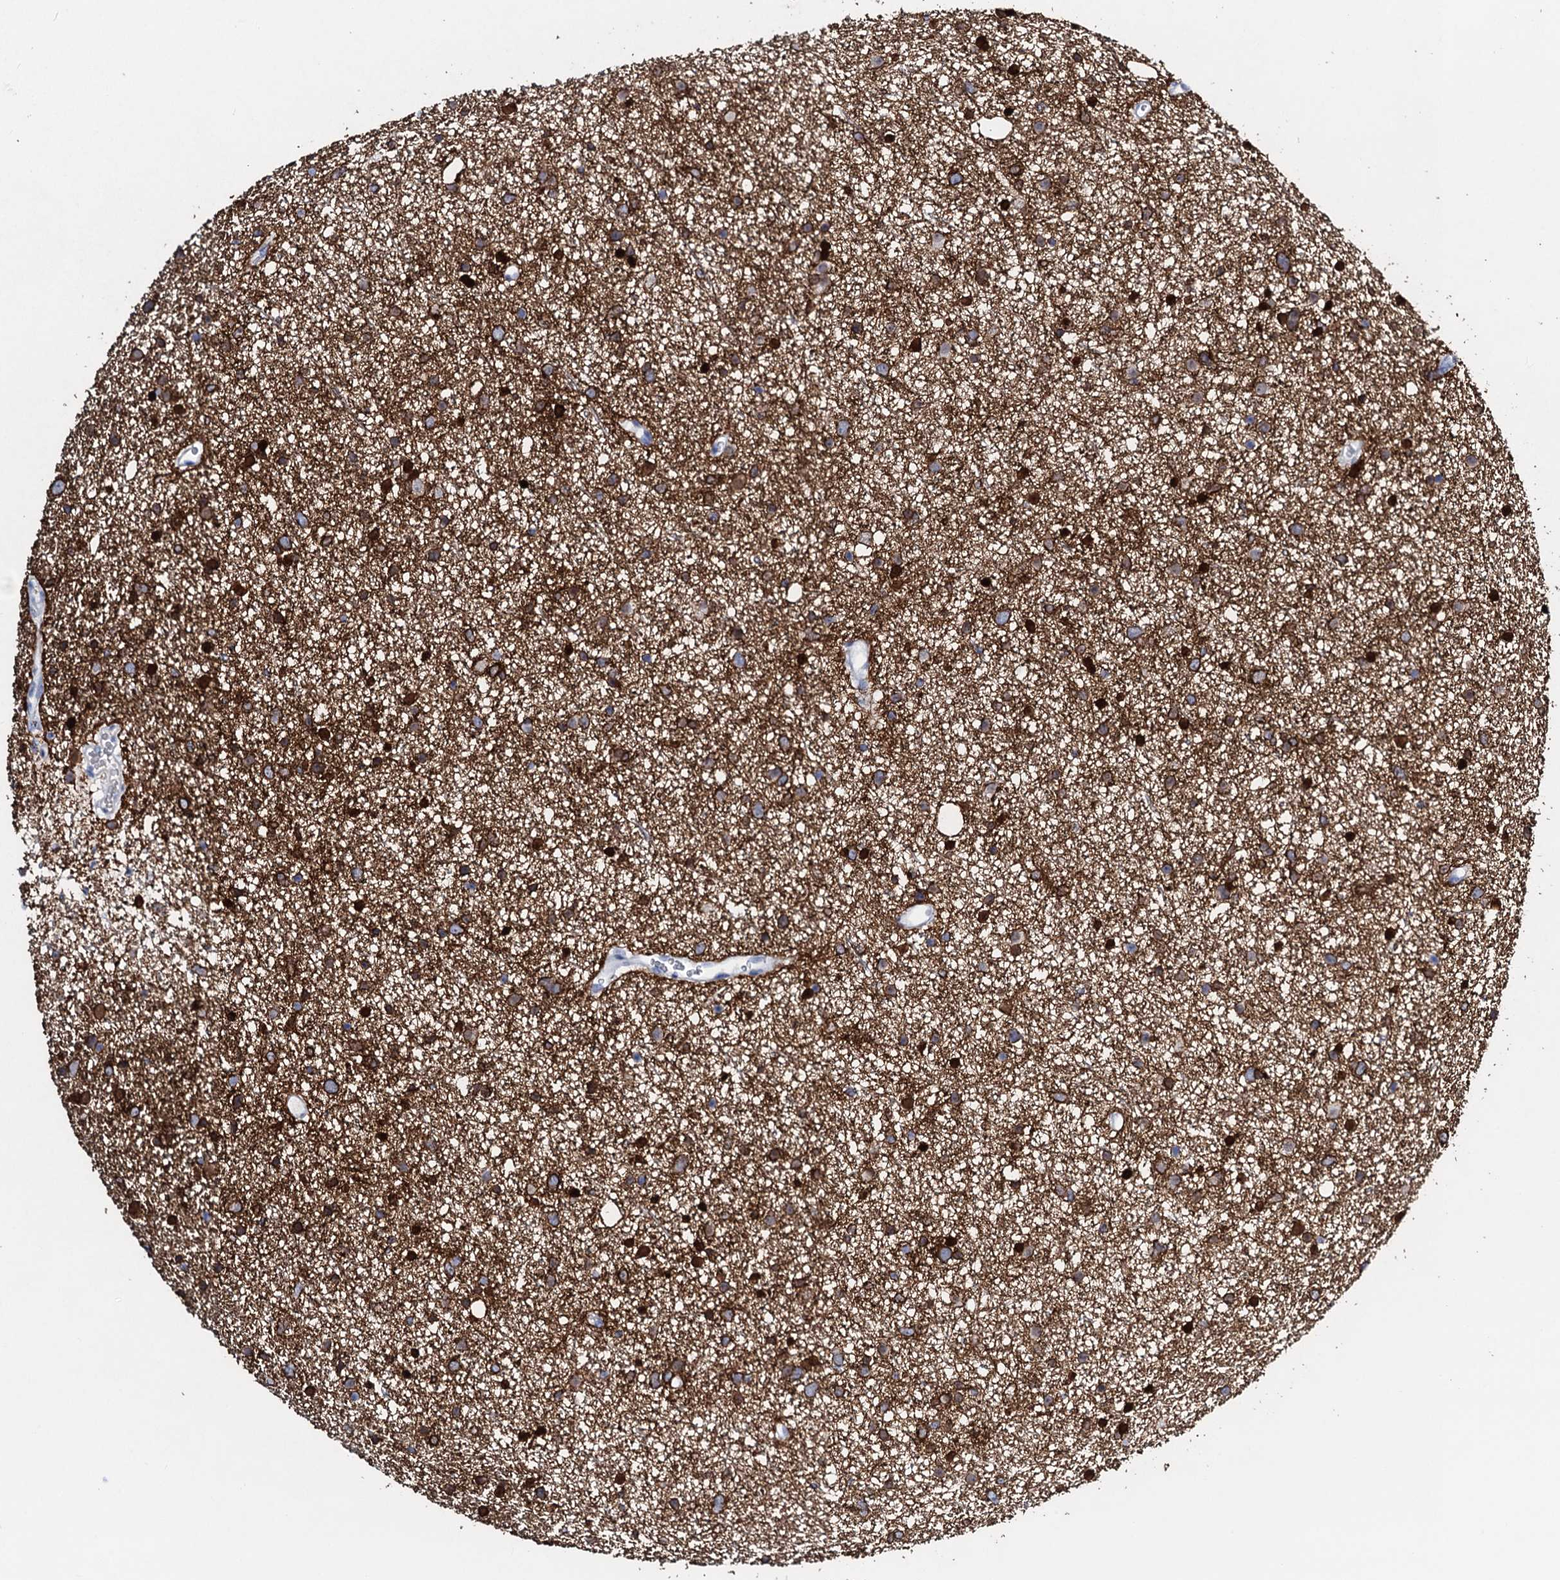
{"staining": {"intensity": "strong", "quantity": ">75%", "location": "cytoplasmic/membranous"}, "tissue": "glioma", "cell_type": "Tumor cells", "image_type": "cancer", "snomed": [{"axis": "morphology", "description": "Glioma, malignant, Low grade"}, {"axis": "topography", "description": "Cerebral cortex"}], "caption": "This micrograph exhibits IHC staining of human malignant glioma (low-grade), with high strong cytoplasmic/membranous staining in about >75% of tumor cells.", "gene": "AMER2", "patient": {"sex": "female", "age": 39}}